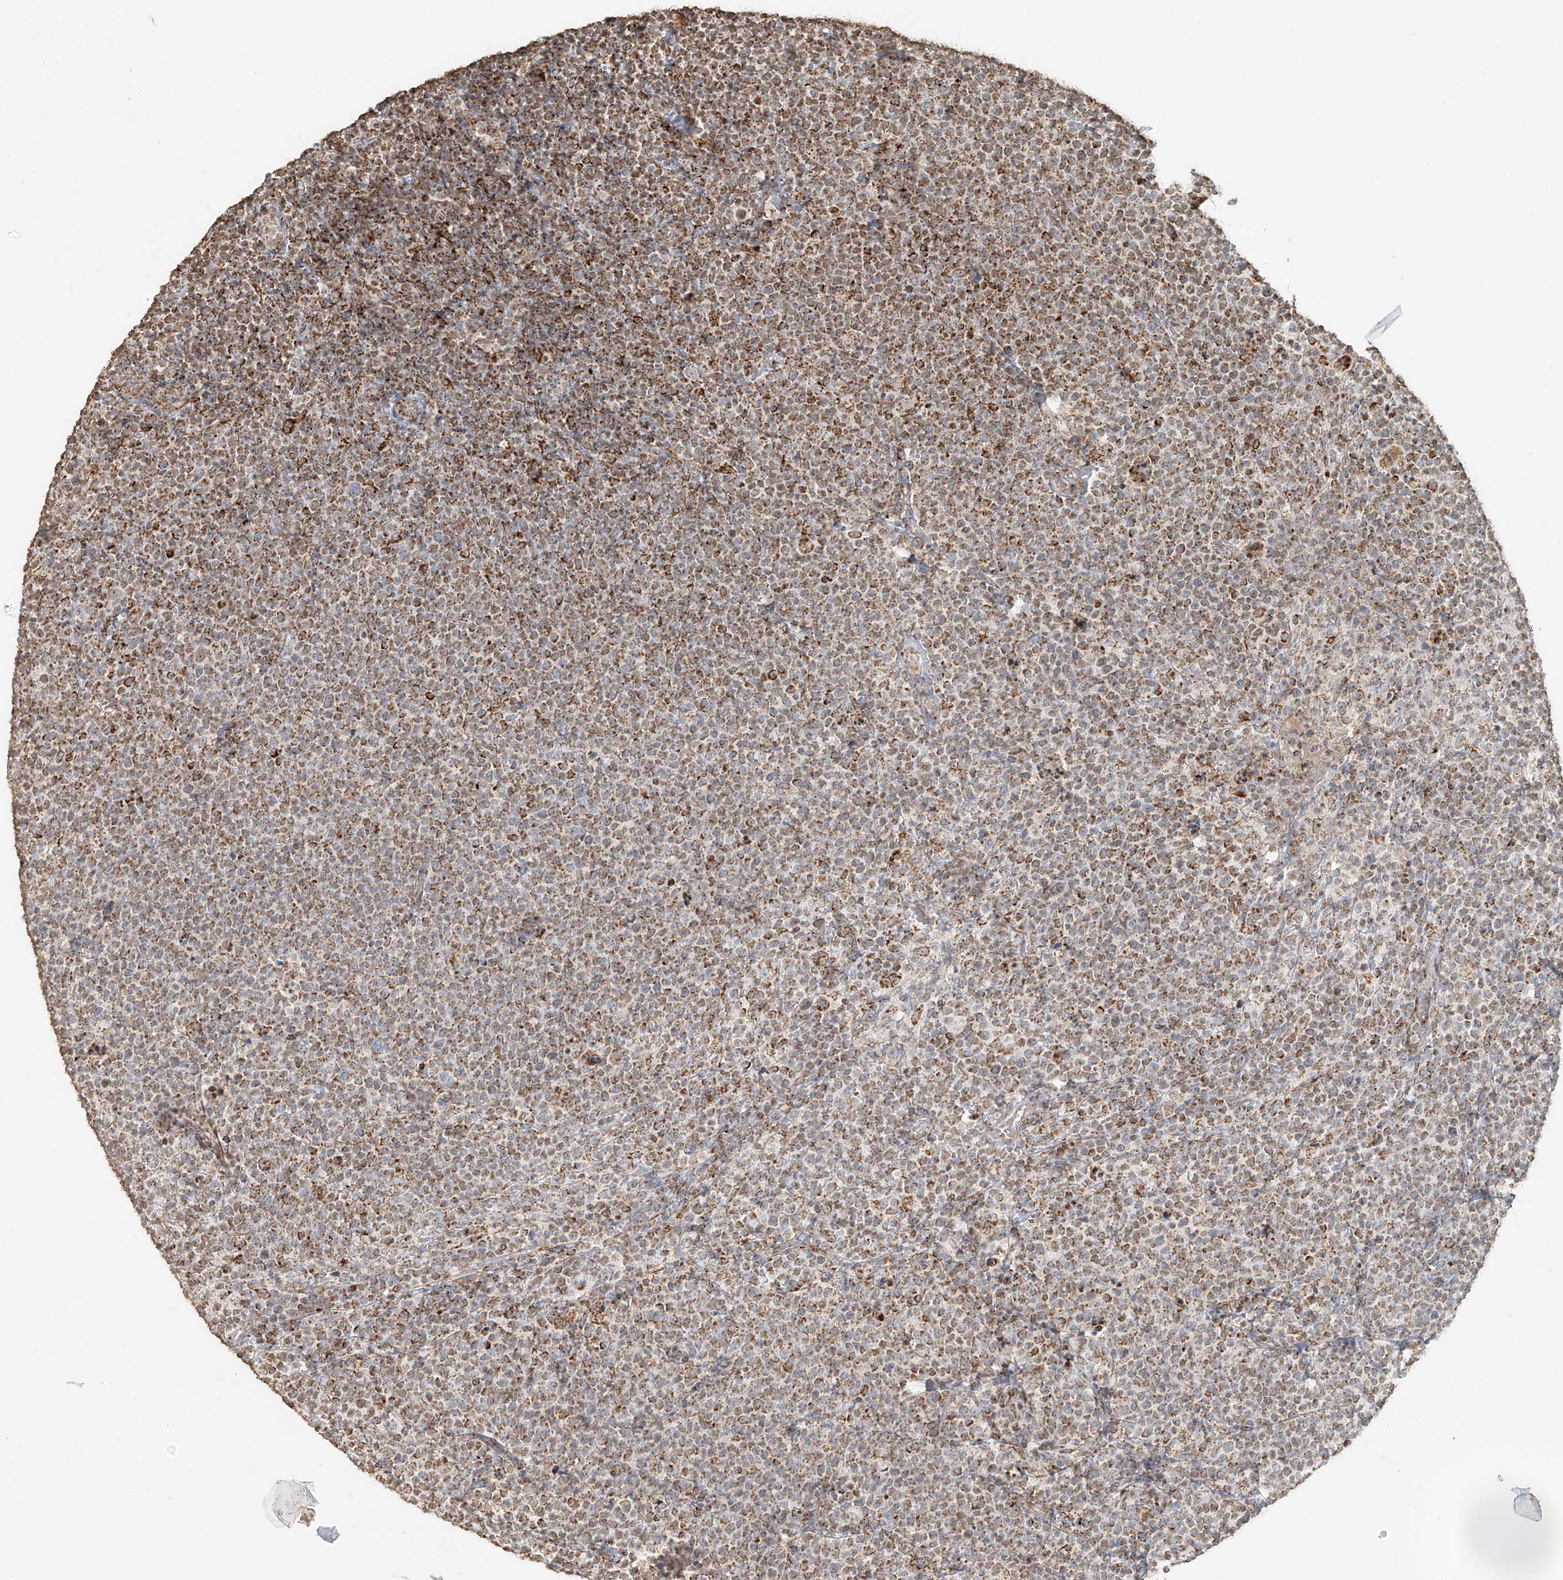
{"staining": {"intensity": "moderate", "quantity": ">75%", "location": "cytoplasmic/membranous"}, "tissue": "lymphoma", "cell_type": "Tumor cells", "image_type": "cancer", "snomed": [{"axis": "morphology", "description": "Malignant lymphoma, non-Hodgkin's type, High grade"}, {"axis": "topography", "description": "Lymph node"}], "caption": "Immunohistochemical staining of human malignant lymphoma, non-Hodgkin's type (high-grade) demonstrates moderate cytoplasmic/membranous protein staining in approximately >75% of tumor cells. The staining was performed using DAB to visualize the protein expression in brown, while the nuclei were stained in blue with hematoxylin (Magnification: 20x).", "gene": "MIPEP", "patient": {"sex": "male", "age": 61}}